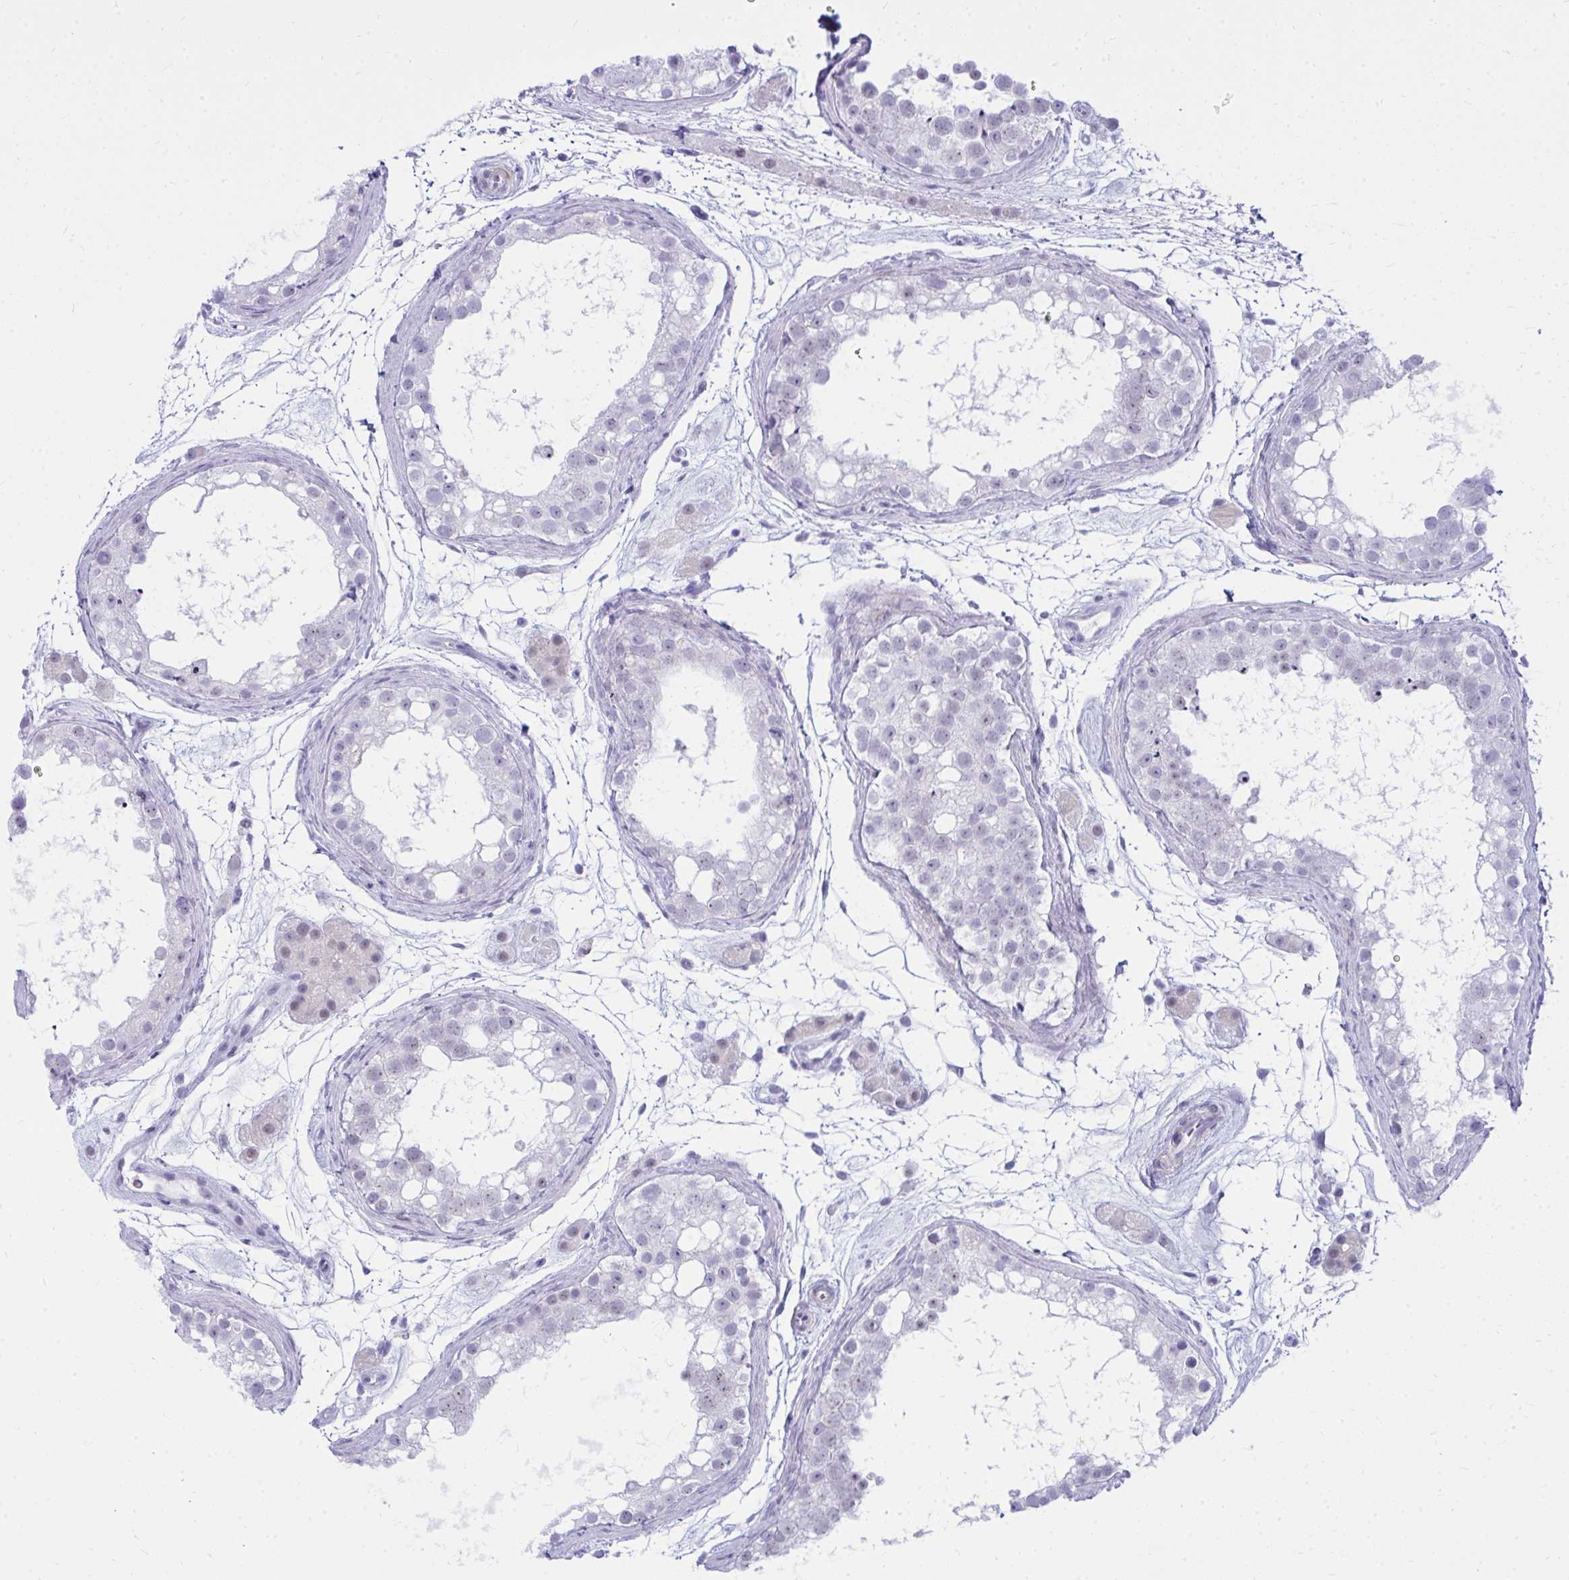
{"staining": {"intensity": "negative", "quantity": "none", "location": "none"}, "tissue": "testis", "cell_type": "Cells in seminiferous ducts", "image_type": "normal", "snomed": [{"axis": "morphology", "description": "Normal tissue, NOS"}, {"axis": "topography", "description": "Testis"}], "caption": "The micrograph reveals no staining of cells in seminiferous ducts in normal testis.", "gene": "OR5F1", "patient": {"sex": "male", "age": 41}}